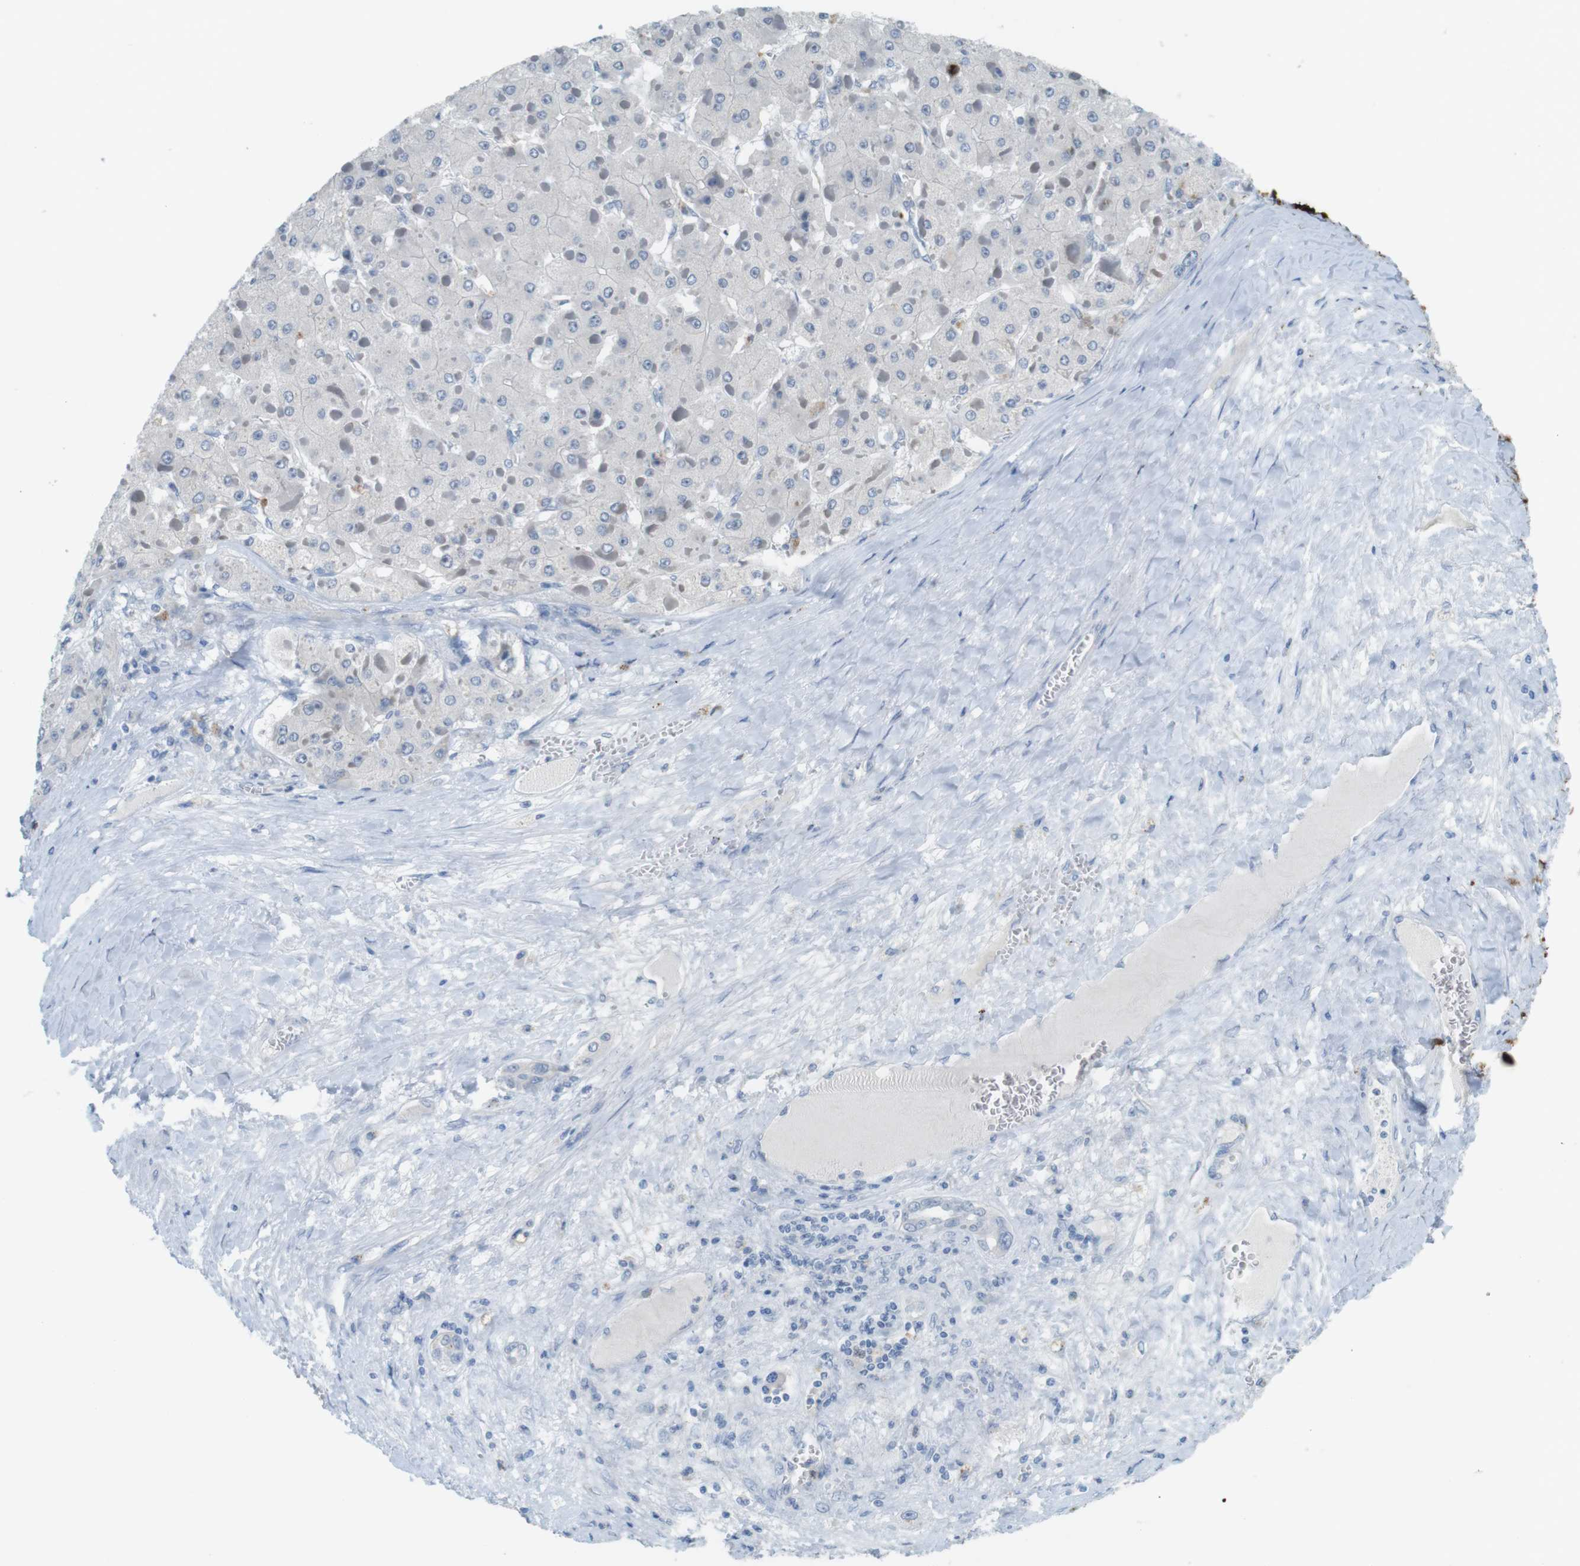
{"staining": {"intensity": "negative", "quantity": "none", "location": "none"}, "tissue": "liver cancer", "cell_type": "Tumor cells", "image_type": "cancer", "snomed": [{"axis": "morphology", "description": "Carcinoma, Hepatocellular, NOS"}, {"axis": "topography", "description": "Liver"}], "caption": "This is a photomicrograph of immunohistochemistry staining of liver cancer (hepatocellular carcinoma), which shows no positivity in tumor cells. (Stains: DAB (3,3'-diaminobenzidine) IHC with hematoxylin counter stain, Microscopy: brightfield microscopy at high magnification).", "gene": "MUC5B", "patient": {"sex": "female", "age": 73}}